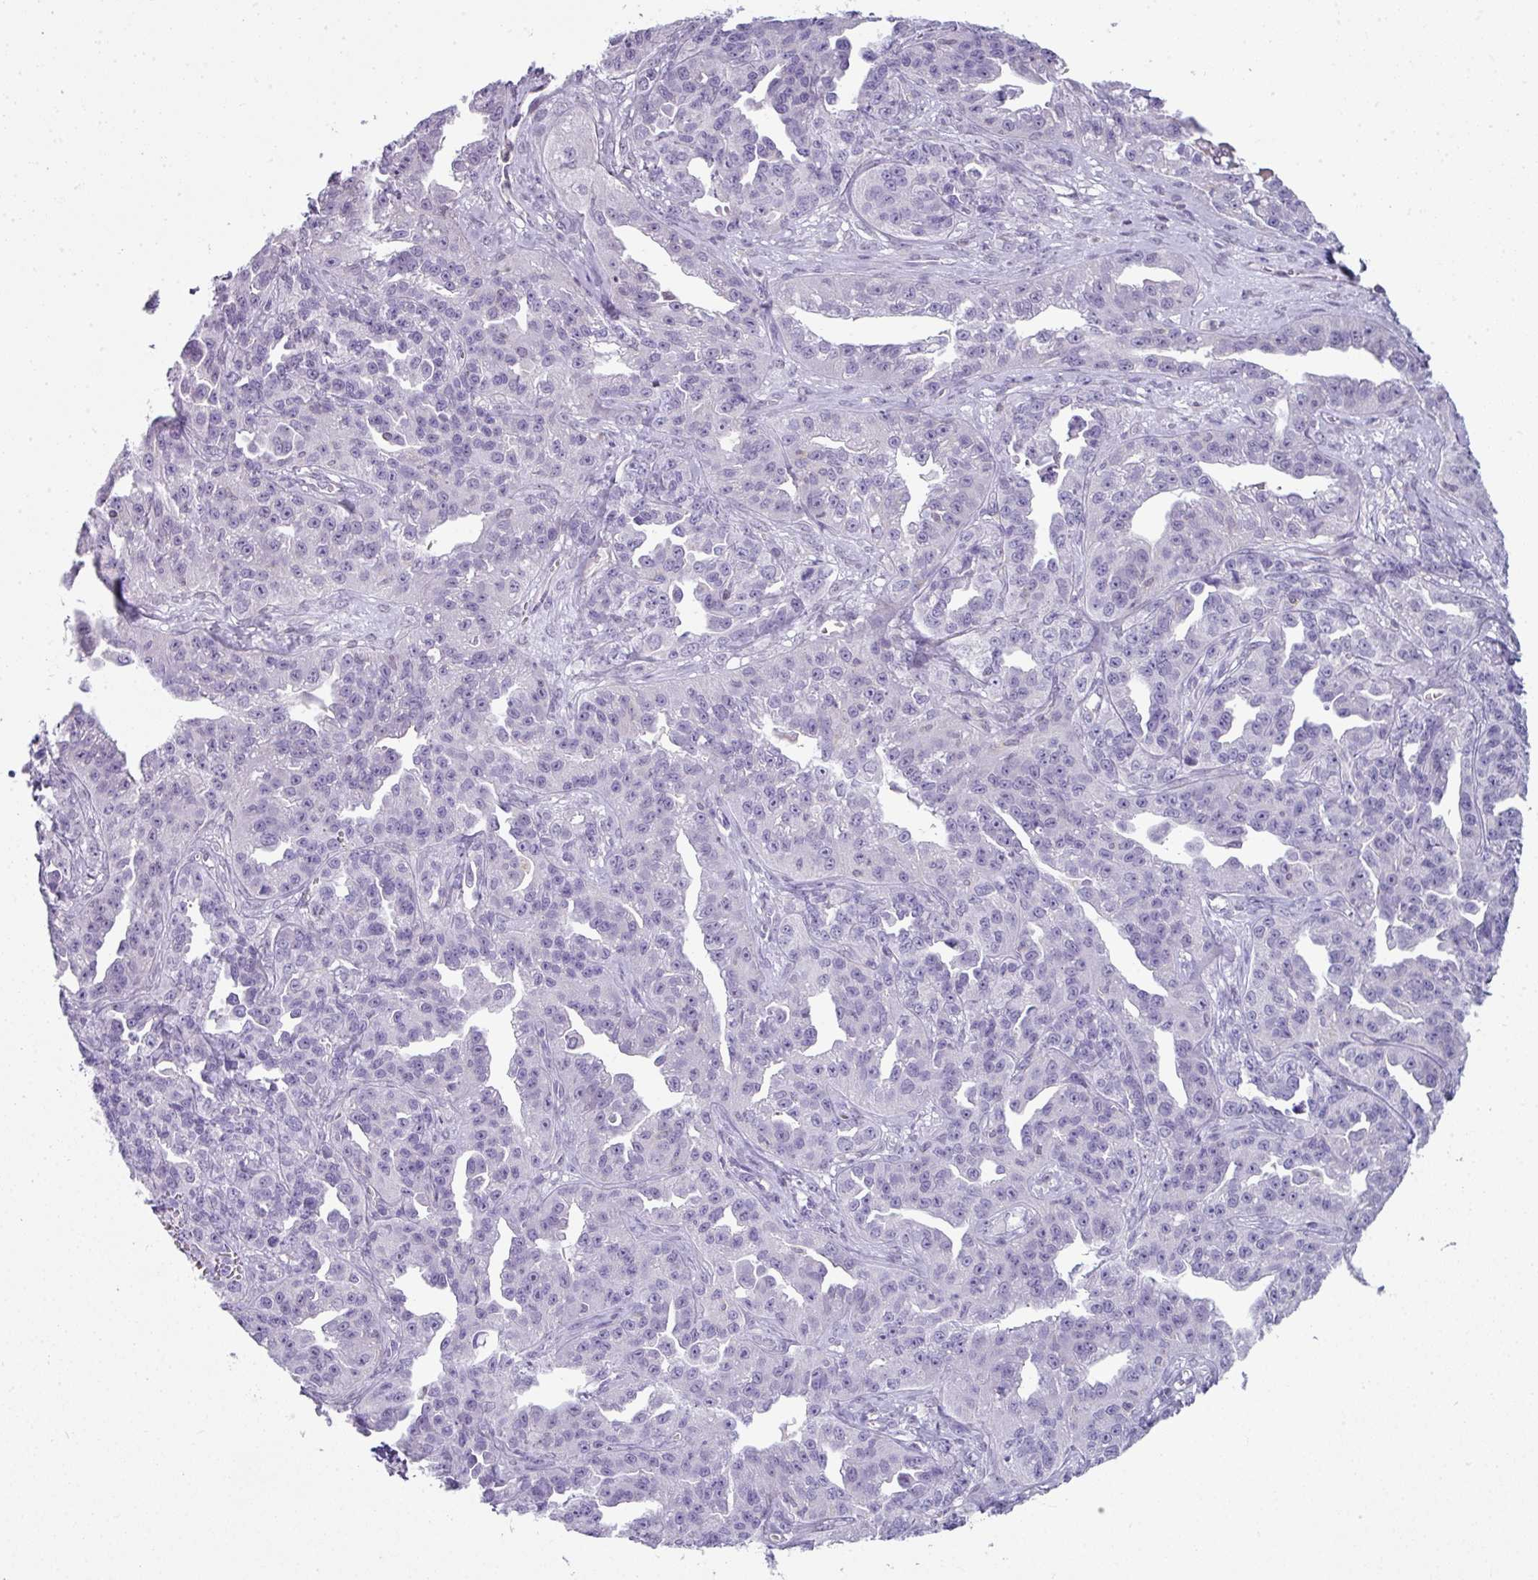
{"staining": {"intensity": "negative", "quantity": "none", "location": "none"}, "tissue": "ovarian cancer", "cell_type": "Tumor cells", "image_type": "cancer", "snomed": [{"axis": "morphology", "description": "Cystadenocarcinoma, serous, NOS"}, {"axis": "topography", "description": "Ovary"}], "caption": "Ovarian cancer (serous cystadenocarcinoma) was stained to show a protein in brown. There is no significant staining in tumor cells. (Stains: DAB IHC with hematoxylin counter stain, Microscopy: brightfield microscopy at high magnification).", "gene": "STAT5A", "patient": {"sex": "female", "age": 75}}